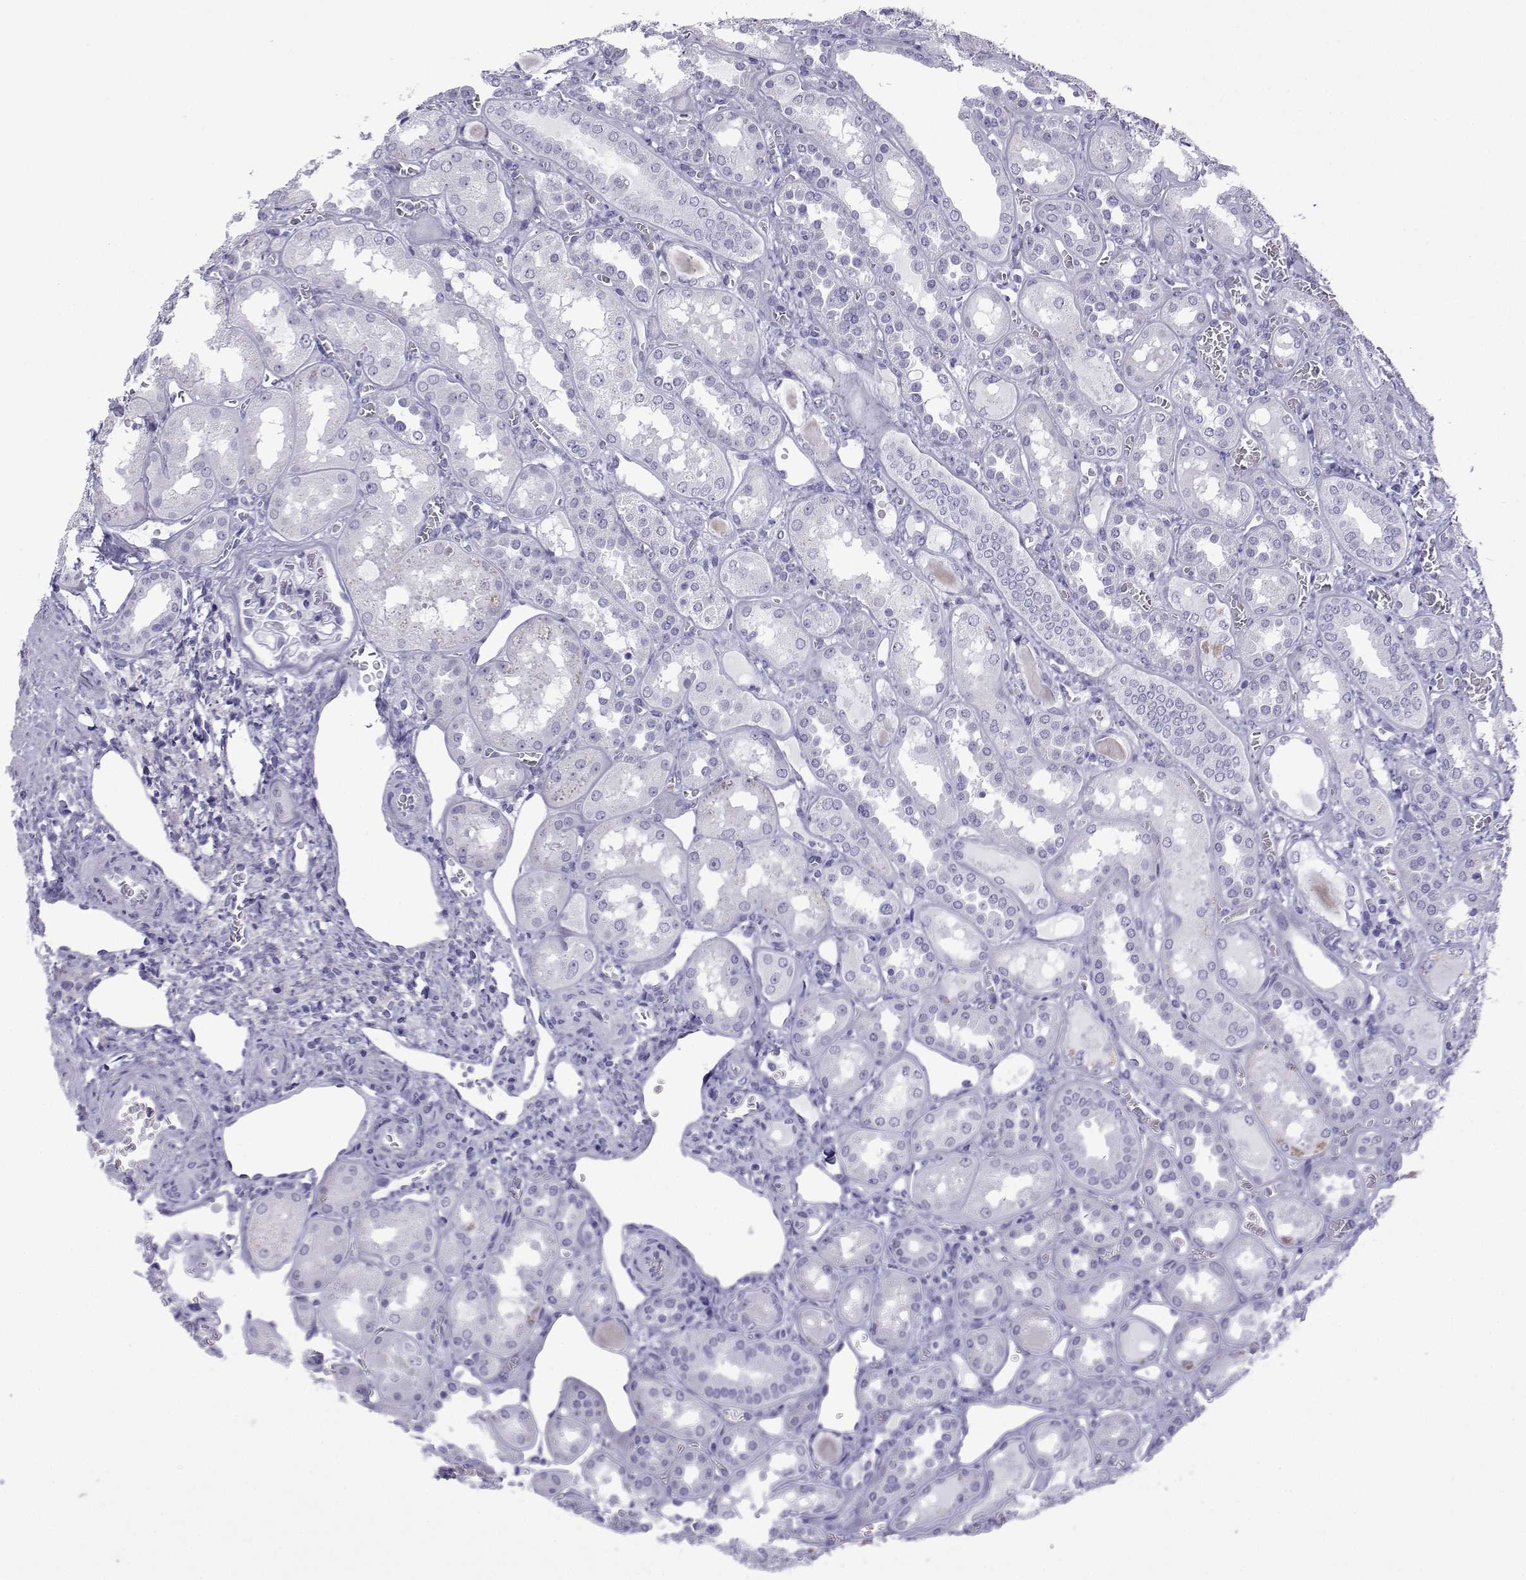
{"staining": {"intensity": "negative", "quantity": "none", "location": "none"}, "tissue": "kidney", "cell_type": "Cells in glomeruli", "image_type": "normal", "snomed": [{"axis": "morphology", "description": "Normal tissue, NOS"}, {"axis": "topography", "description": "Kidney"}], "caption": "This is an immunohistochemistry (IHC) image of normal human kidney. There is no staining in cells in glomeruli.", "gene": "TRIM46", "patient": {"sex": "male", "age": 73}}